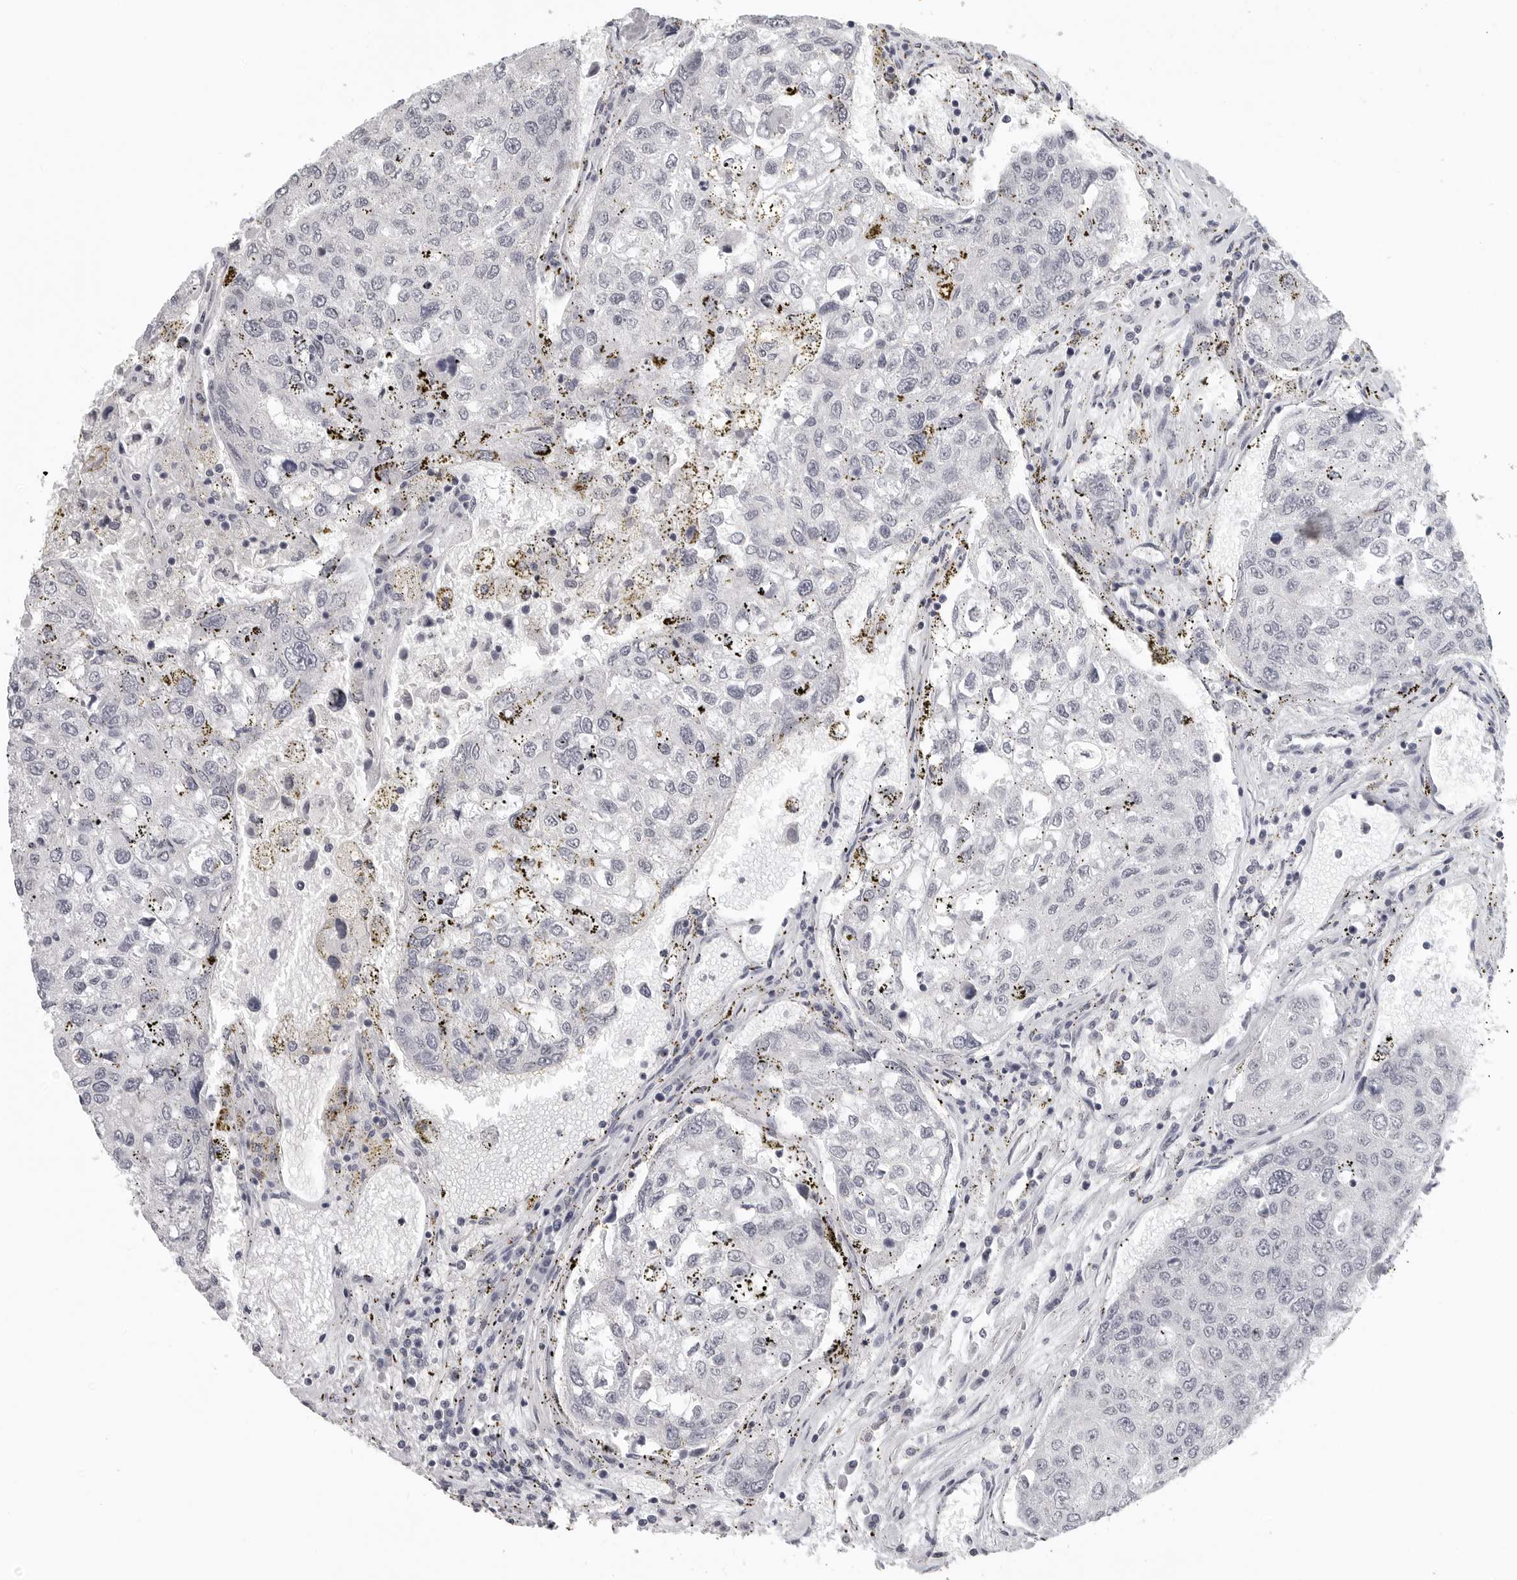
{"staining": {"intensity": "negative", "quantity": "none", "location": "none"}, "tissue": "urothelial cancer", "cell_type": "Tumor cells", "image_type": "cancer", "snomed": [{"axis": "morphology", "description": "Urothelial carcinoma, High grade"}, {"axis": "topography", "description": "Lymph node"}, {"axis": "topography", "description": "Urinary bladder"}], "caption": "This is a micrograph of immunohistochemistry (IHC) staining of urothelial cancer, which shows no positivity in tumor cells.", "gene": "BPIFA1", "patient": {"sex": "male", "age": 51}}